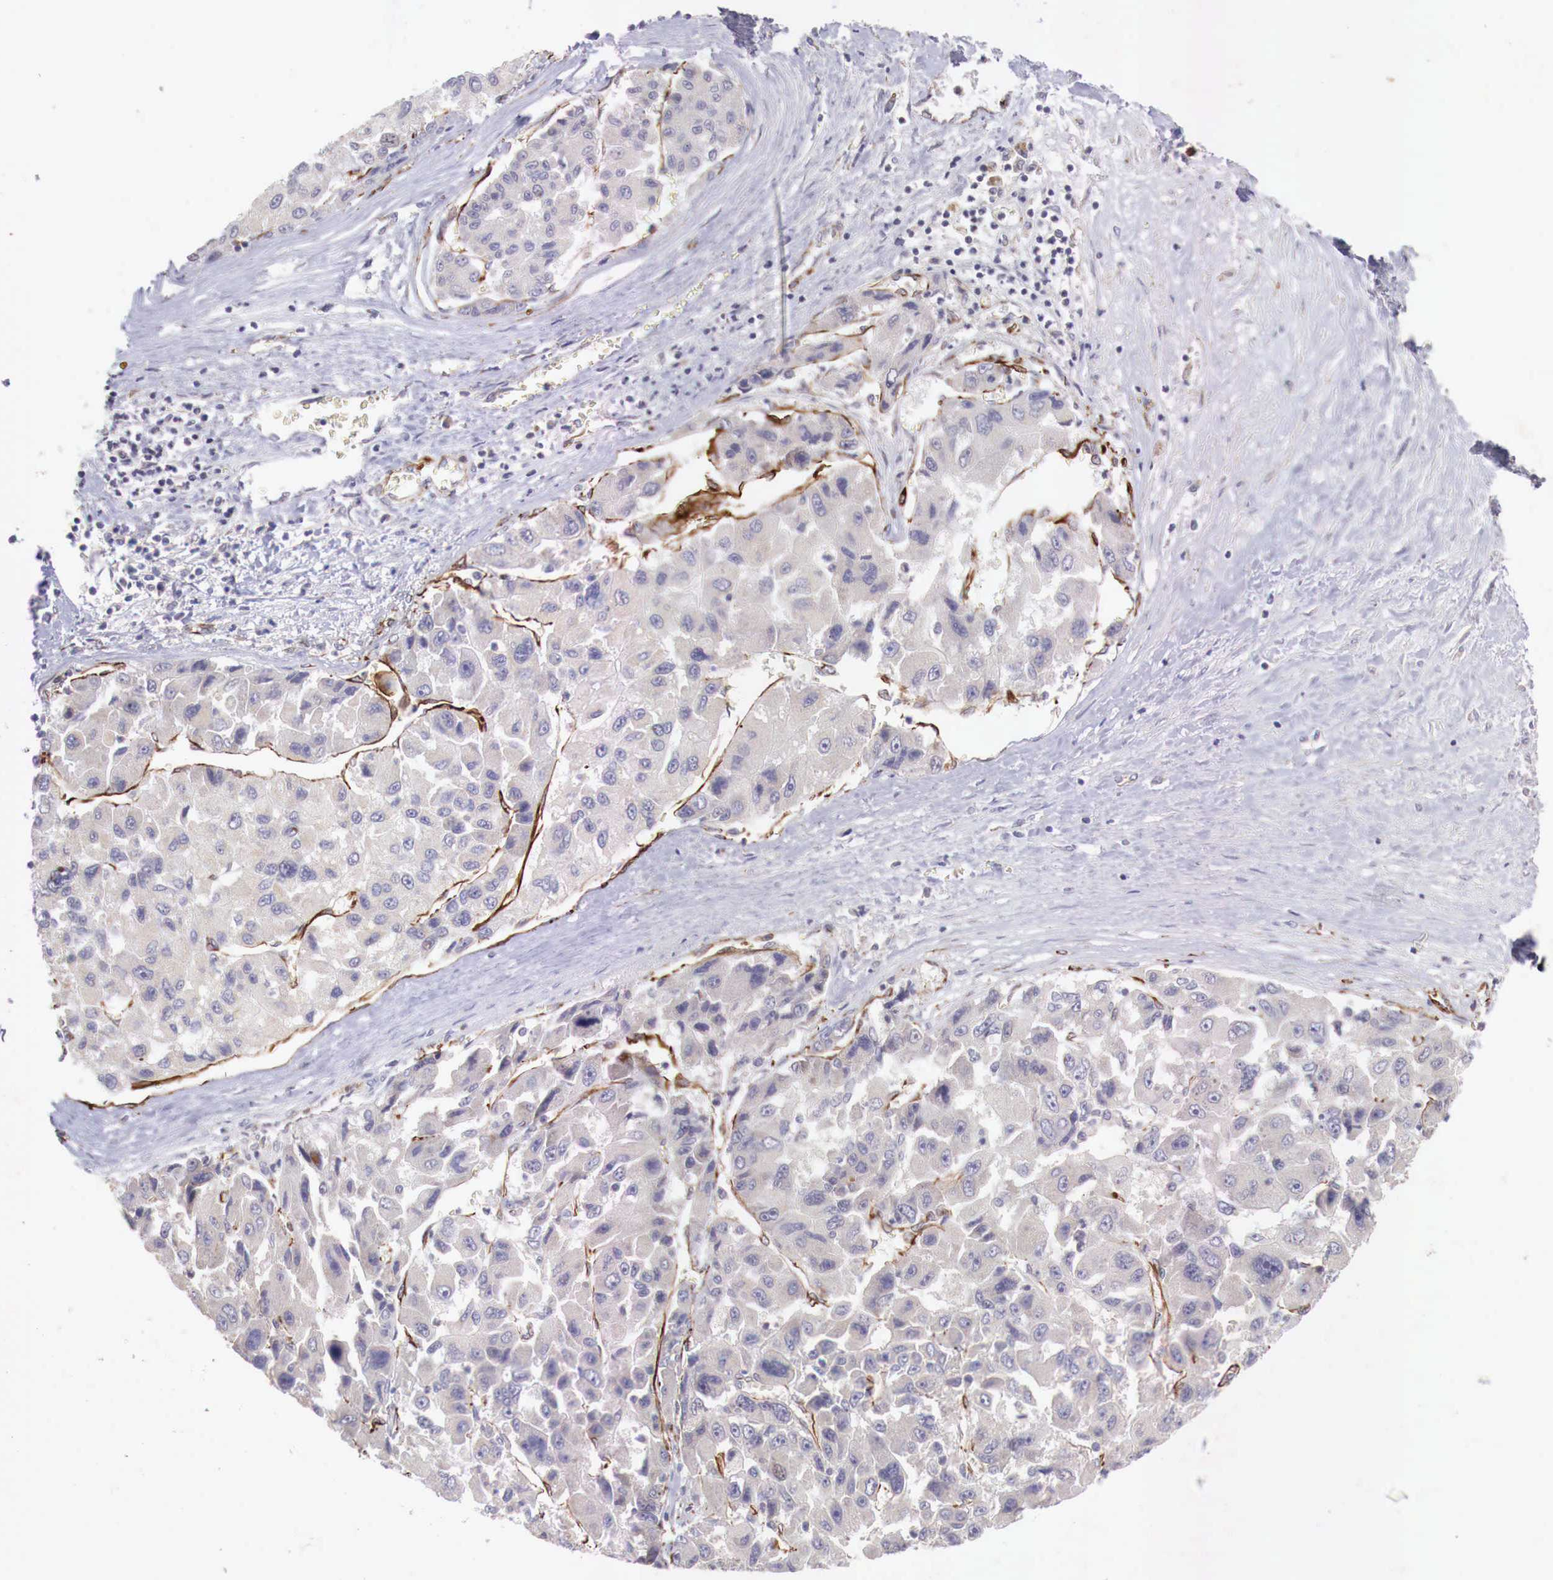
{"staining": {"intensity": "negative", "quantity": "none", "location": "none"}, "tissue": "liver cancer", "cell_type": "Tumor cells", "image_type": "cancer", "snomed": [{"axis": "morphology", "description": "Carcinoma, Hepatocellular, NOS"}, {"axis": "topography", "description": "Liver"}], "caption": "A high-resolution photomicrograph shows IHC staining of liver hepatocellular carcinoma, which displays no significant staining in tumor cells. Brightfield microscopy of IHC stained with DAB (brown) and hematoxylin (blue), captured at high magnification.", "gene": "WT1", "patient": {"sex": "male", "age": 64}}